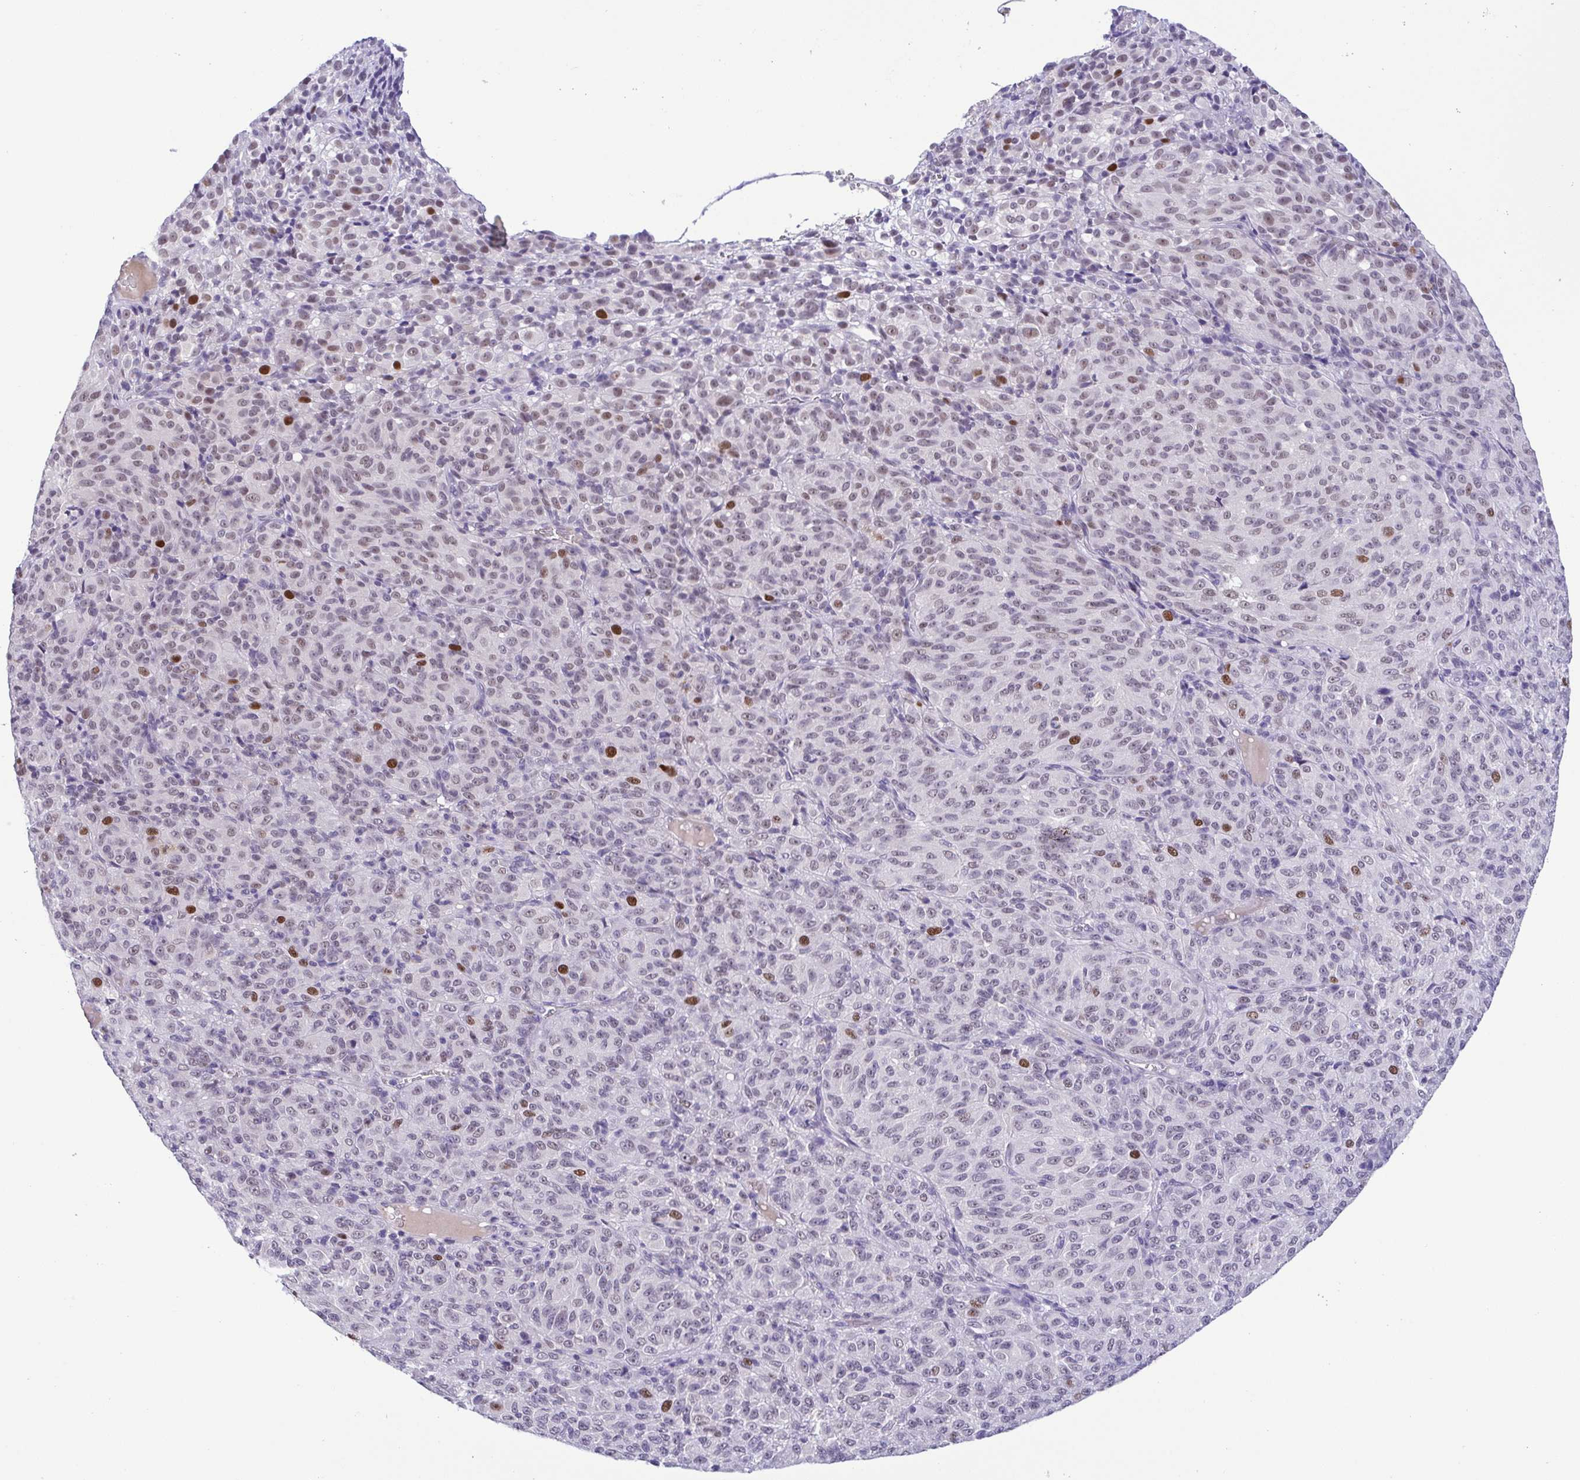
{"staining": {"intensity": "moderate", "quantity": "<25%", "location": "nuclear"}, "tissue": "melanoma", "cell_type": "Tumor cells", "image_type": "cancer", "snomed": [{"axis": "morphology", "description": "Malignant melanoma, Metastatic site"}, {"axis": "topography", "description": "Brain"}], "caption": "Immunohistochemistry (DAB) staining of malignant melanoma (metastatic site) shows moderate nuclear protein positivity in approximately <25% of tumor cells.", "gene": "TIPIN", "patient": {"sex": "female", "age": 56}}